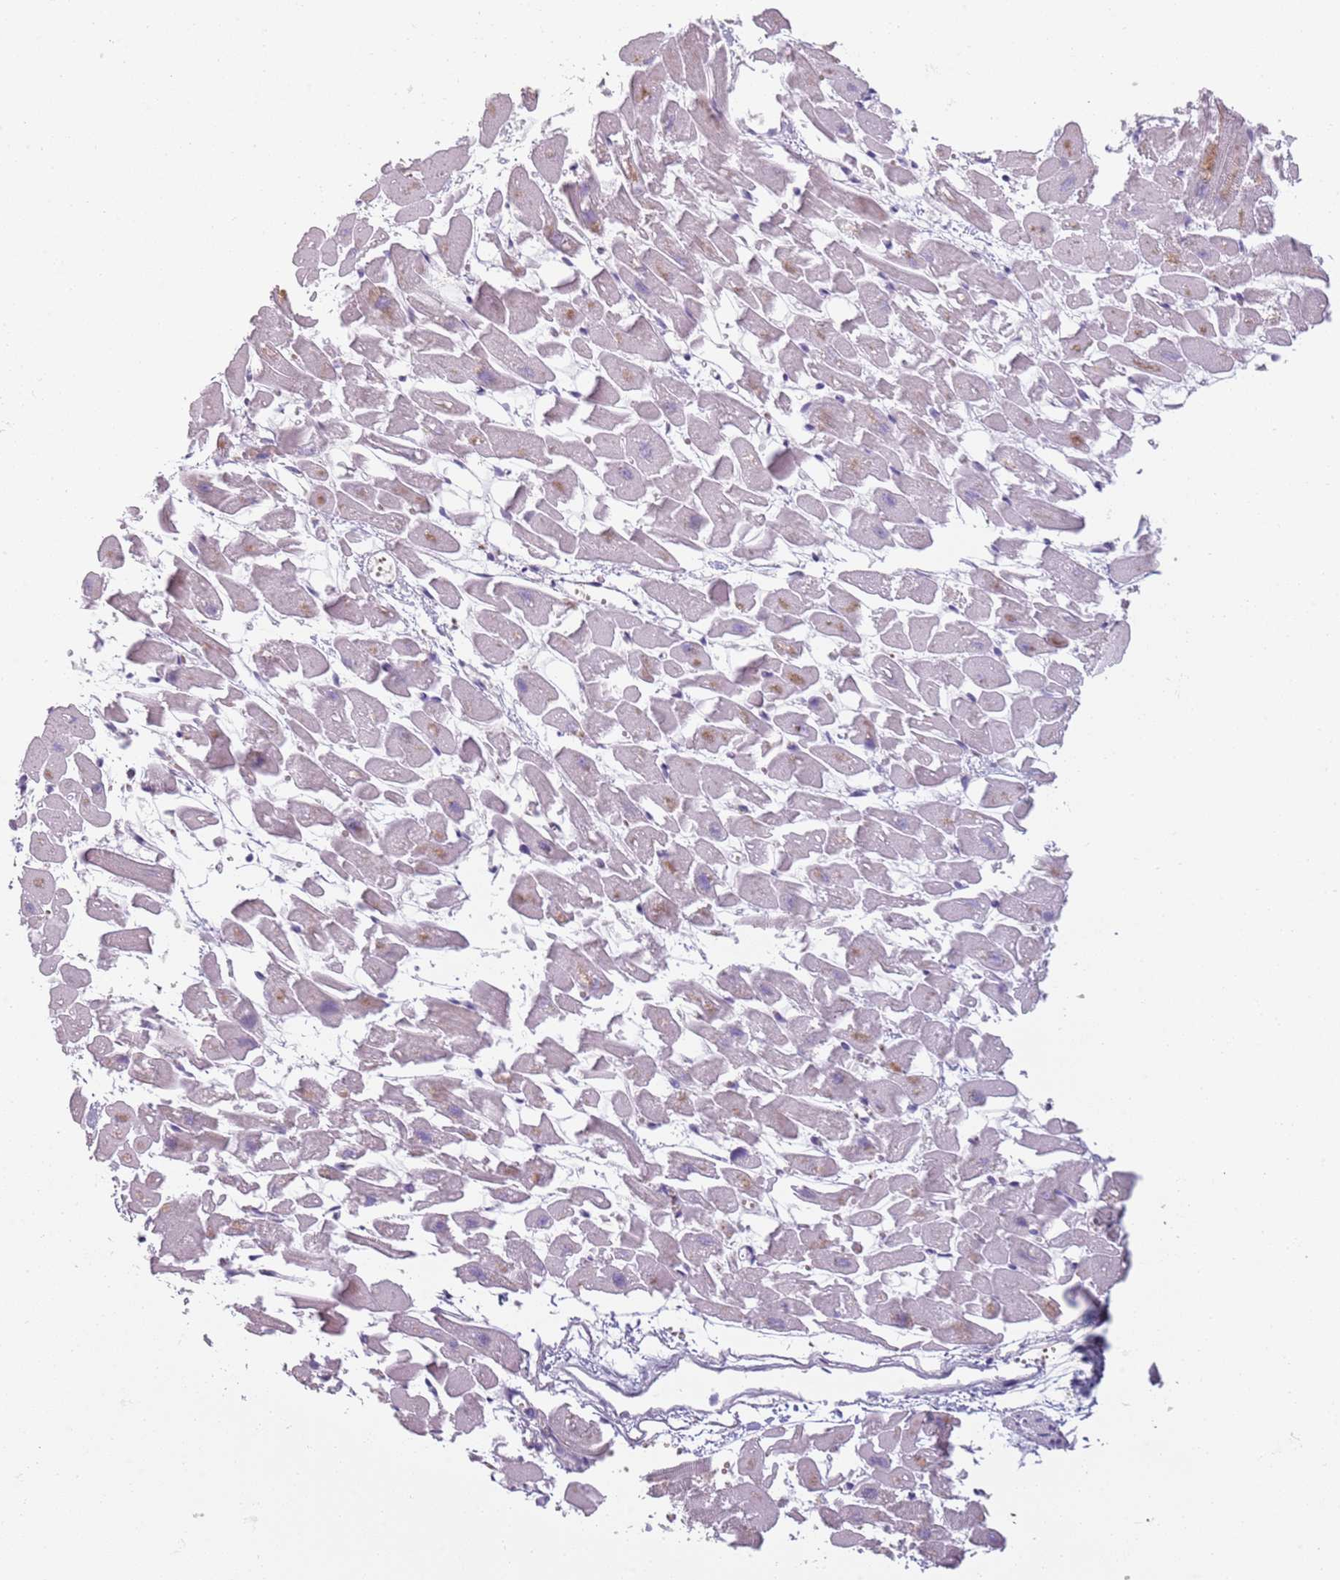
{"staining": {"intensity": "weak", "quantity": "<25%", "location": "cytoplasmic/membranous"}, "tissue": "heart muscle", "cell_type": "Cardiomyocytes", "image_type": "normal", "snomed": [{"axis": "morphology", "description": "Normal tissue, NOS"}, {"axis": "topography", "description": "Heart"}], "caption": "Histopathology image shows no significant protein expression in cardiomyocytes of benign heart muscle.", "gene": "PIEZO1", "patient": {"sex": "female", "age": 64}}